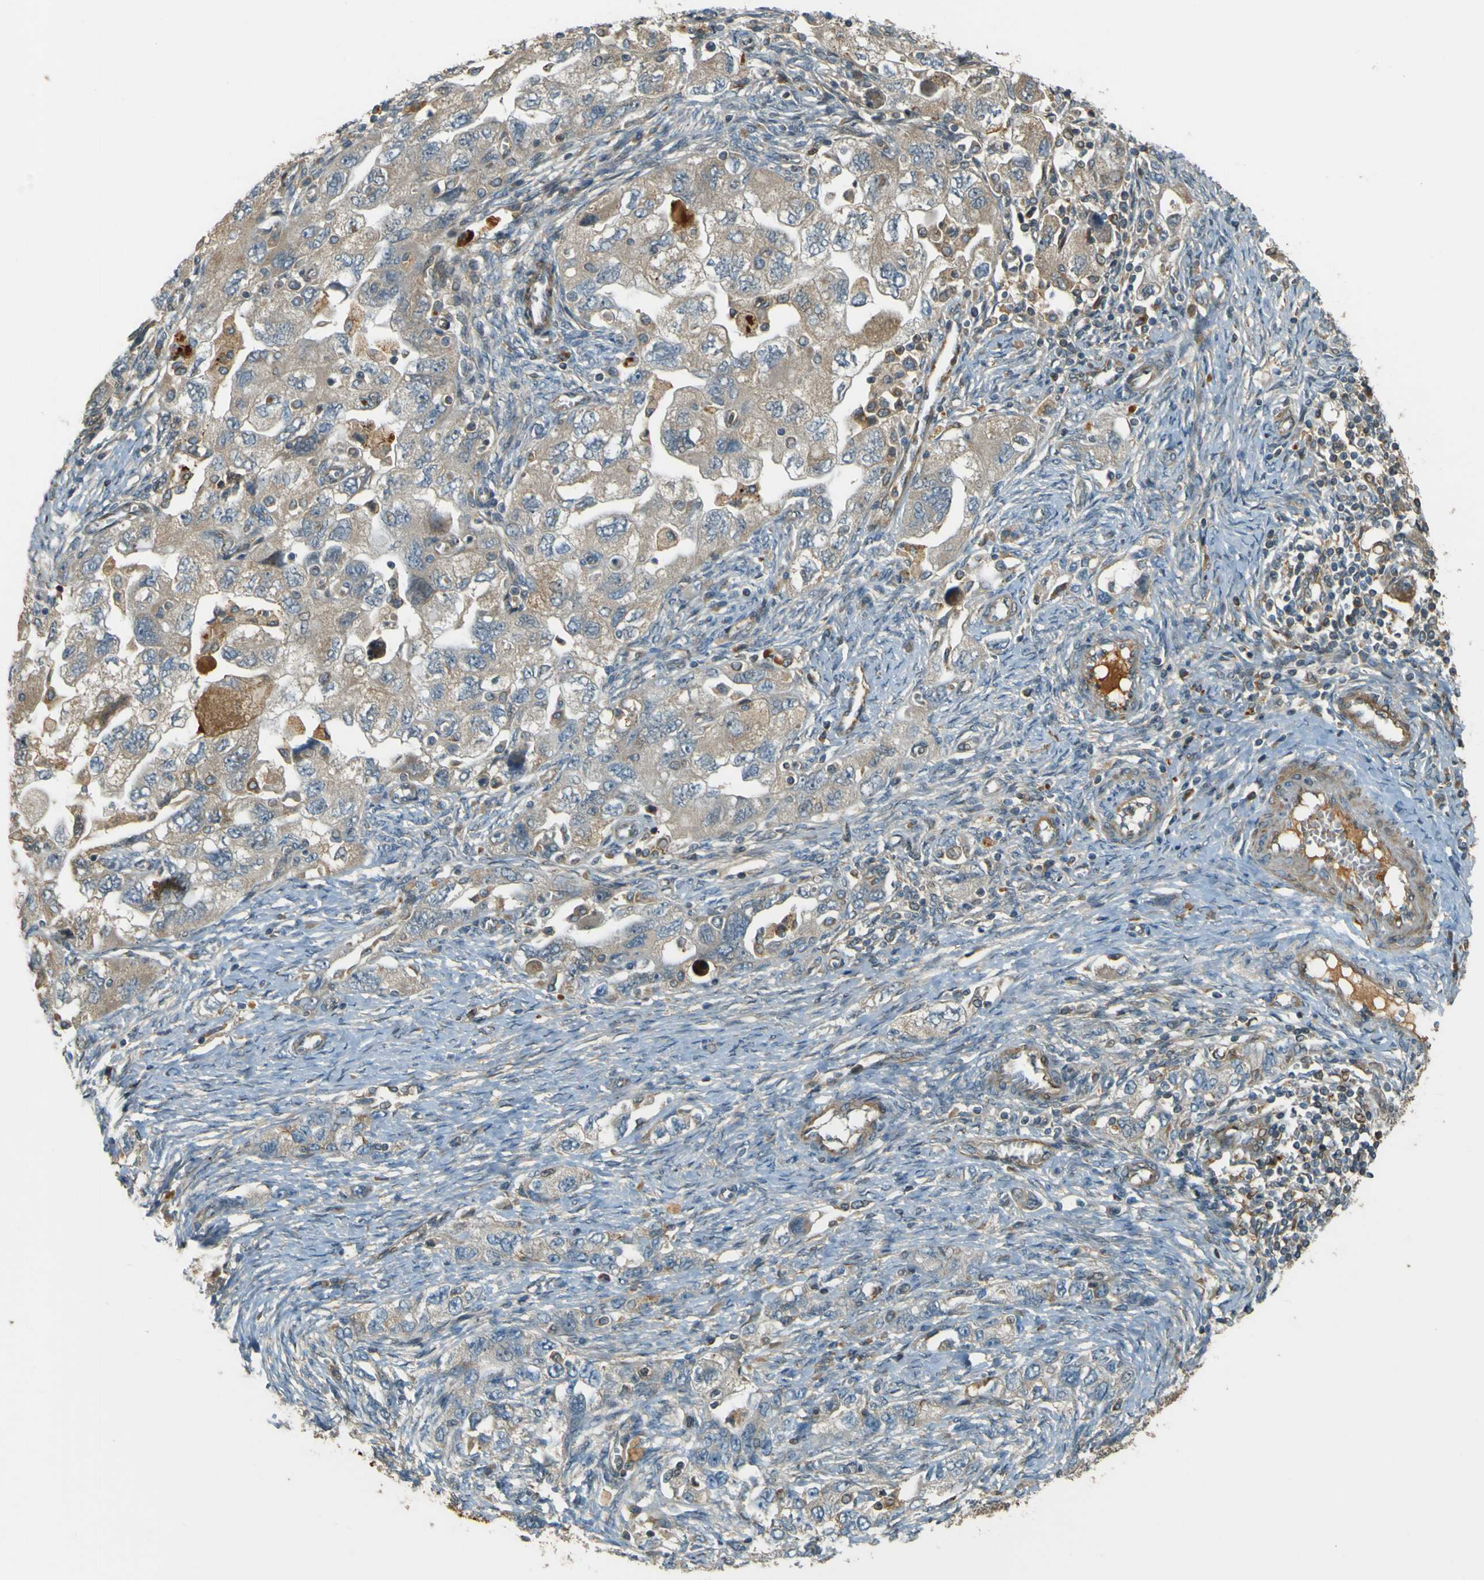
{"staining": {"intensity": "moderate", "quantity": ">75%", "location": "cytoplasmic/membranous"}, "tissue": "ovarian cancer", "cell_type": "Tumor cells", "image_type": "cancer", "snomed": [{"axis": "morphology", "description": "Carcinoma, NOS"}, {"axis": "morphology", "description": "Cystadenocarcinoma, serous, NOS"}, {"axis": "topography", "description": "Ovary"}], "caption": "IHC image of human carcinoma (ovarian) stained for a protein (brown), which shows medium levels of moderate cytoplasmic/membranous staining in about >75% of tumor cells.", "gene": "LPCAT1", "patient": {"sex": "female", "age": 69}}